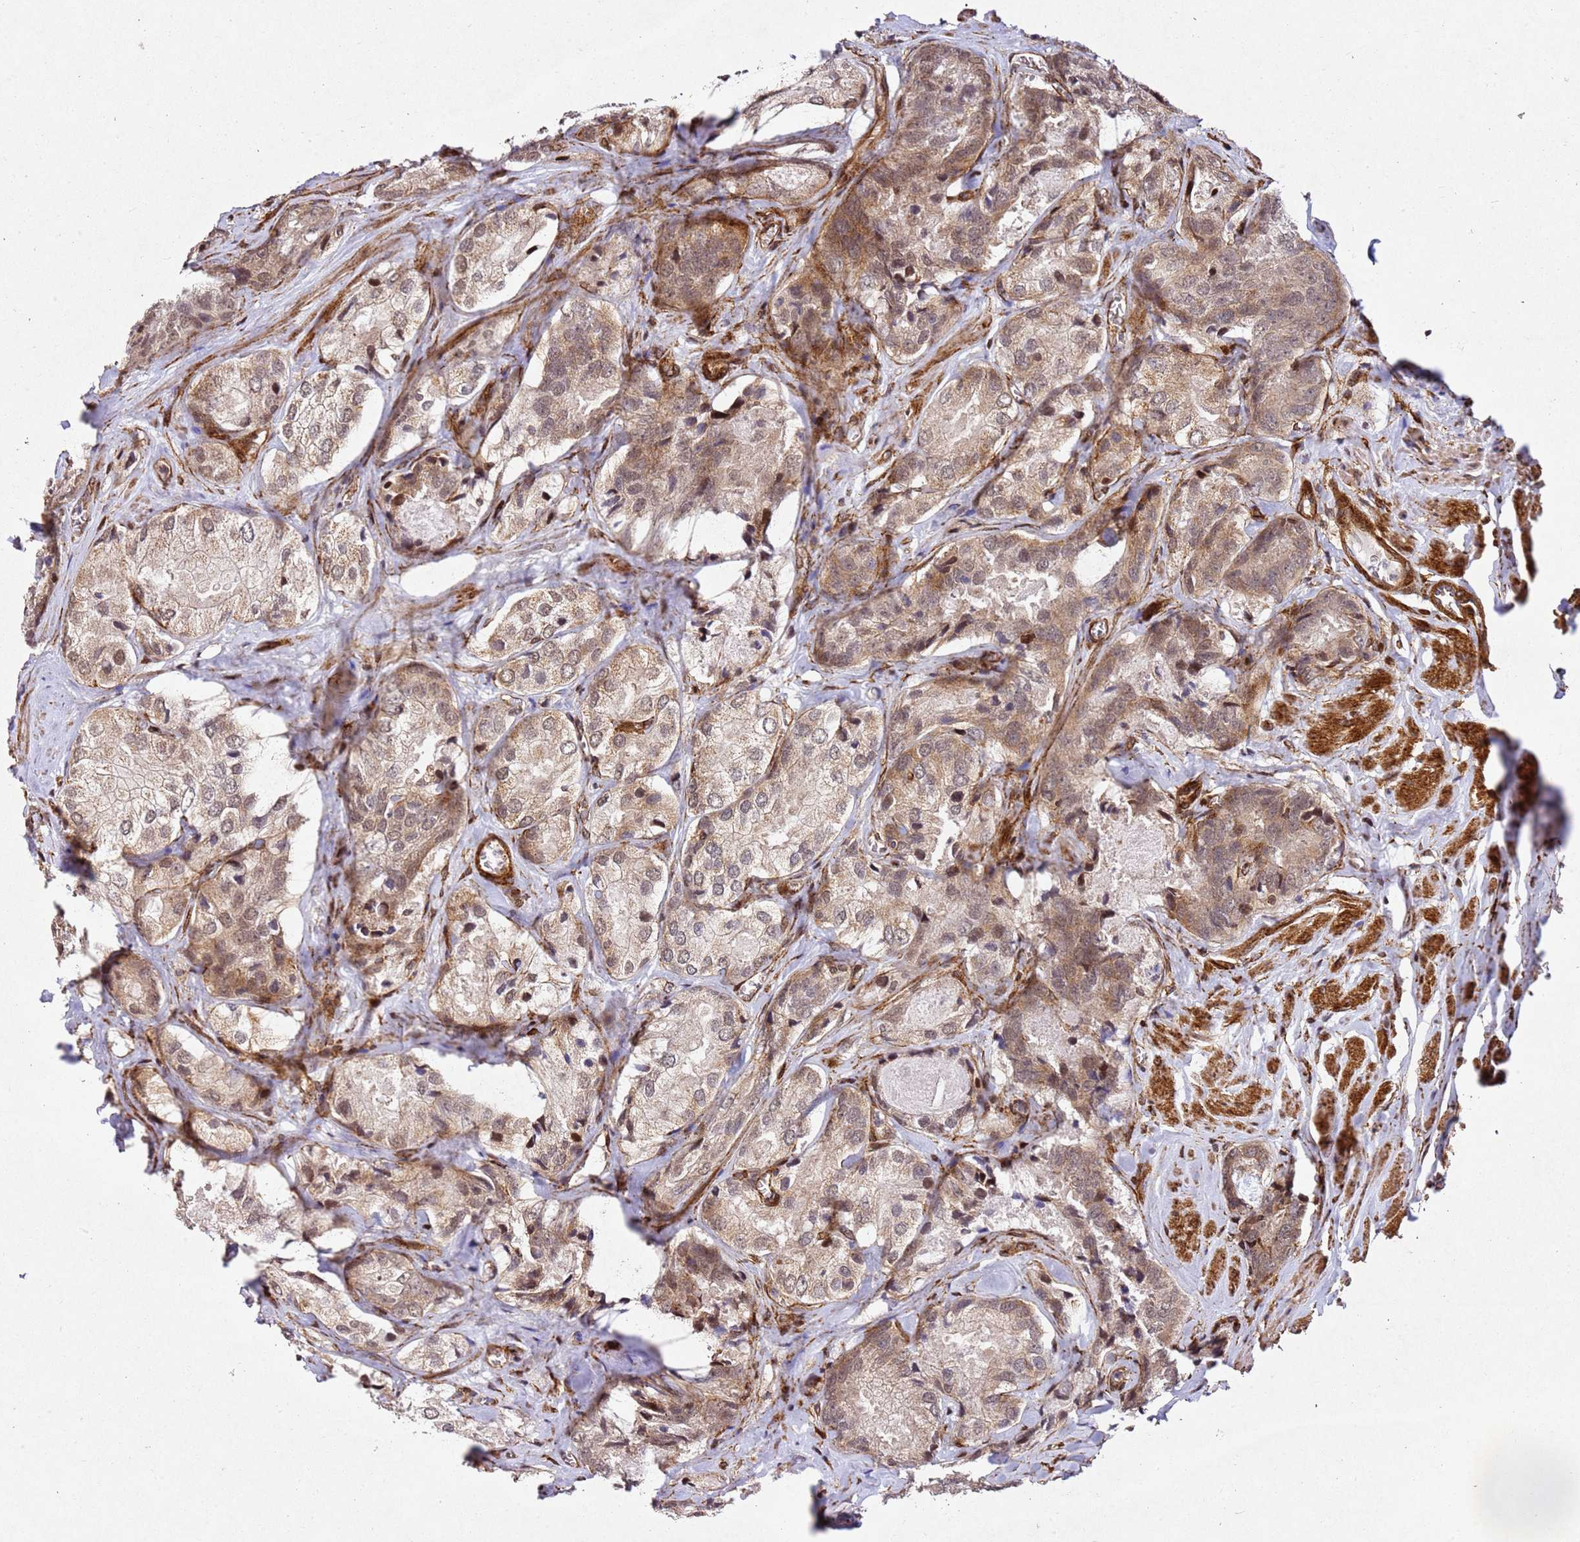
{"staining": {"intensity": "moderate", "quantity": ">75%", "location": "cytoplasmic/membranous,nuclear"}, "tissue": "prostate cancer", "cell_type": "Tumor cells", "image_type": "cancer", "snomed": [{"axis": "morphology", "description": "Adenocarcinoma, Low grade"}, {"axis": "topography", "description": "Prostate"}], "caption": "Immunohistochemistry histopathology image of neoplastic tissue: human prostate cancer (low-grade adenocarcinoma) stained using immunohistochemistry reveals medium levels of moderate protein expression localized specifically in the cytoplasmic/membranous and nuclear of tumor cells, appearing as a cytoplasmic/membranous and nuclear brown color.", "gene": "ZNF296", "patient": {"sex": "male", "age": 68}}